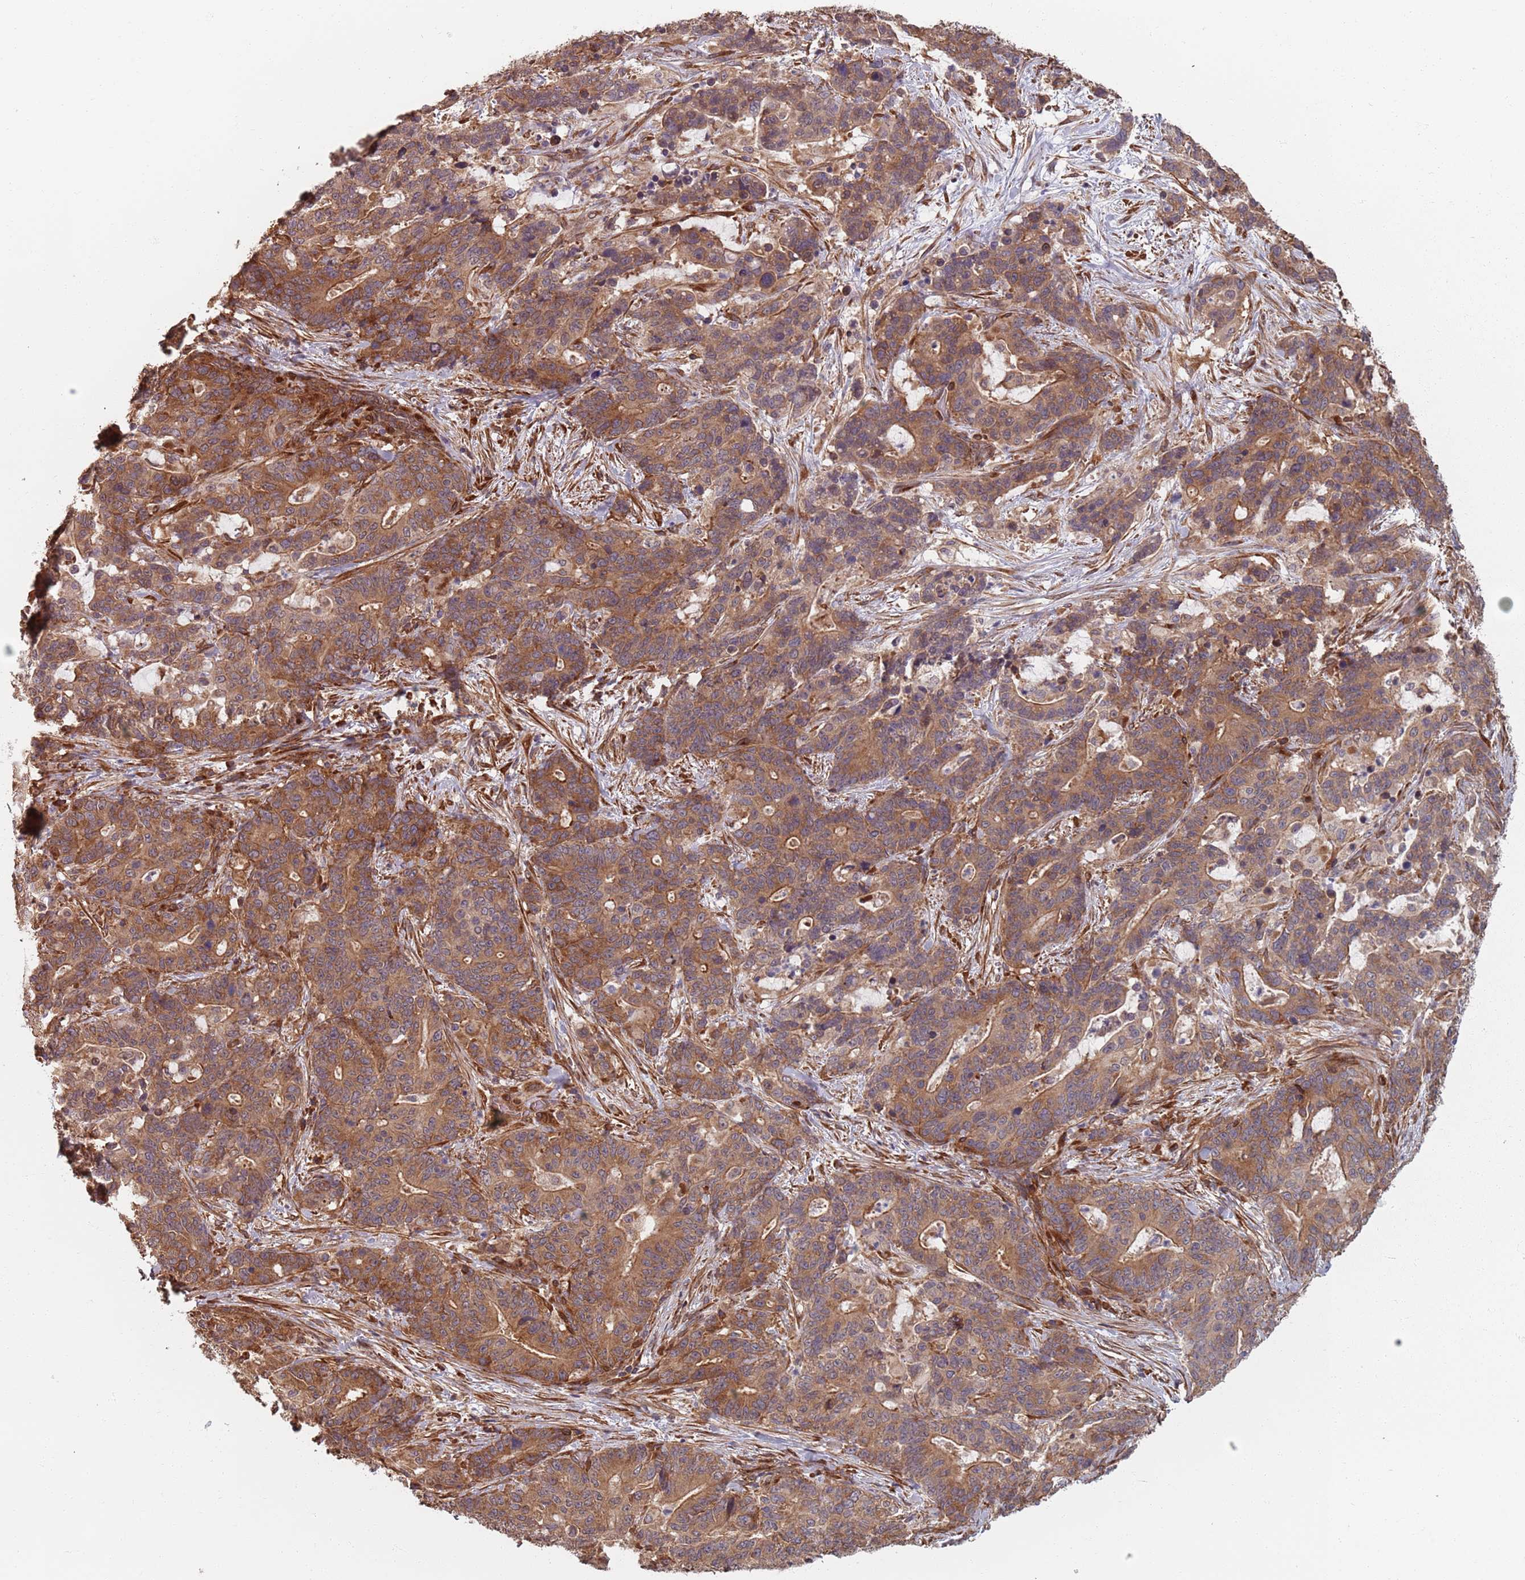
{"staining": {"intensity": "moderate", "quantity": ">75%", "location": "cytoplasmic/membranous"}, "tissue": "stomach cancer", "cell_type": "Tumor cells", "image_type": "cancer", "snomed": [{"axis": "morphology", "description": "Normal tissue, NOS"}, {"axis": "morphology", "description": "Adenocarcinoma, NOS"}, {"axis": "topography", "description": "Stomach"}], "caption": "A histopathology image of stomach cancer stained for a protein demonstrates moderate cytoplasmic/membranous brown staining in tumor cells.", "gene": "NOTCH3", "patient": {"sex": "female", "age": 64}}